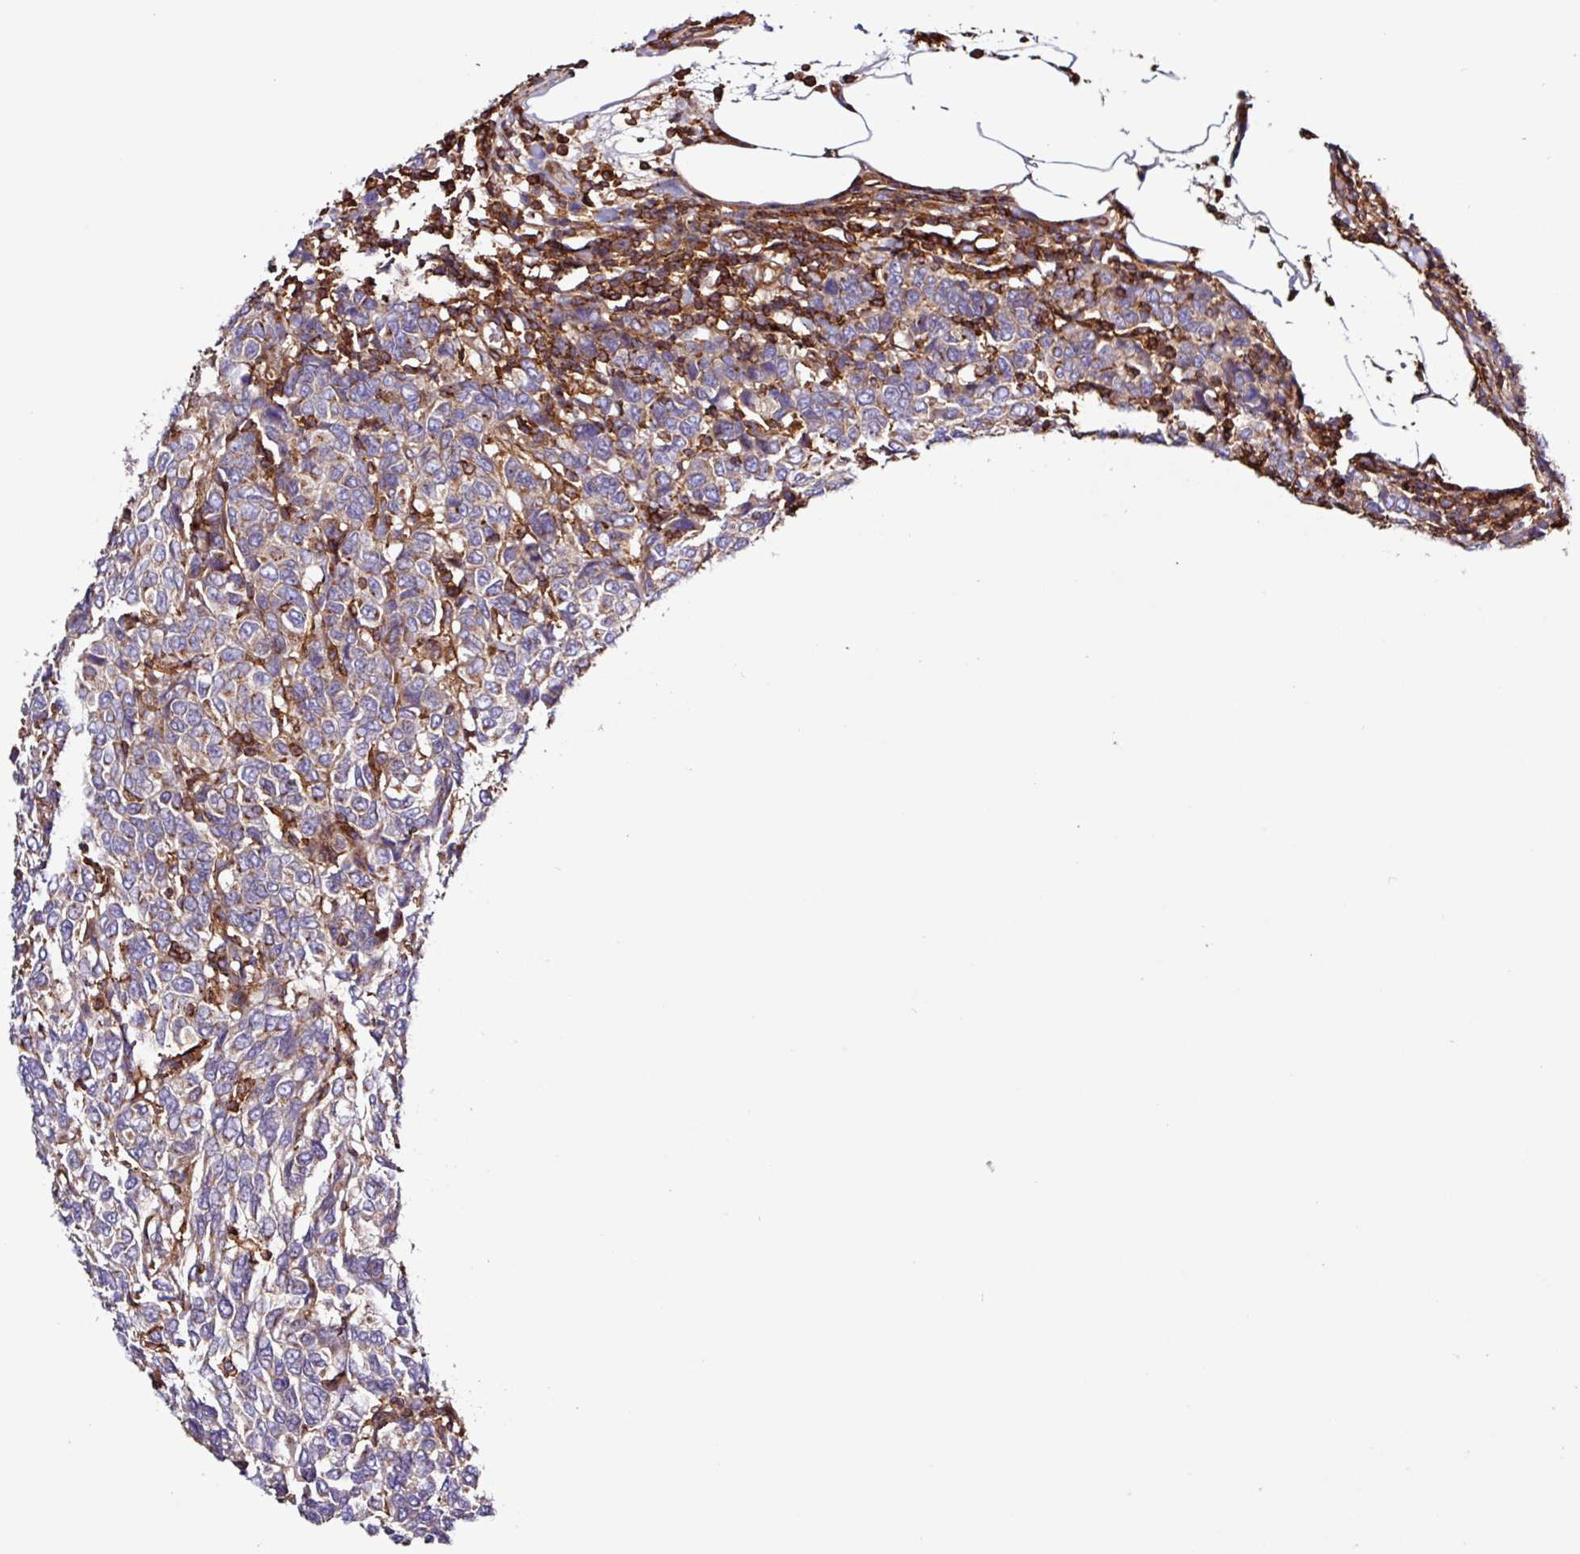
{"staining": {"intensity": "weak", "quantity": "<25%", "location": "cytoplasmic/membranous"}, "tissue": "breast cancer", "cell_type": "Tumor cells", "image_type": "cancer", "snomed": [{"axis": "morphology", "description": "Duct carcinoma"}, {"axis": "topography", "description": "Breast"}], "caption": "The micrograph demonstrates no staining of tumor cells in breast cancer. Brightfield microscopy of IHC stained with DAB (brown) and hematoxylin (blue), captured at high magnification.", "gene": "ACTR3", "patient": {"sex": "female", "age": 55}}